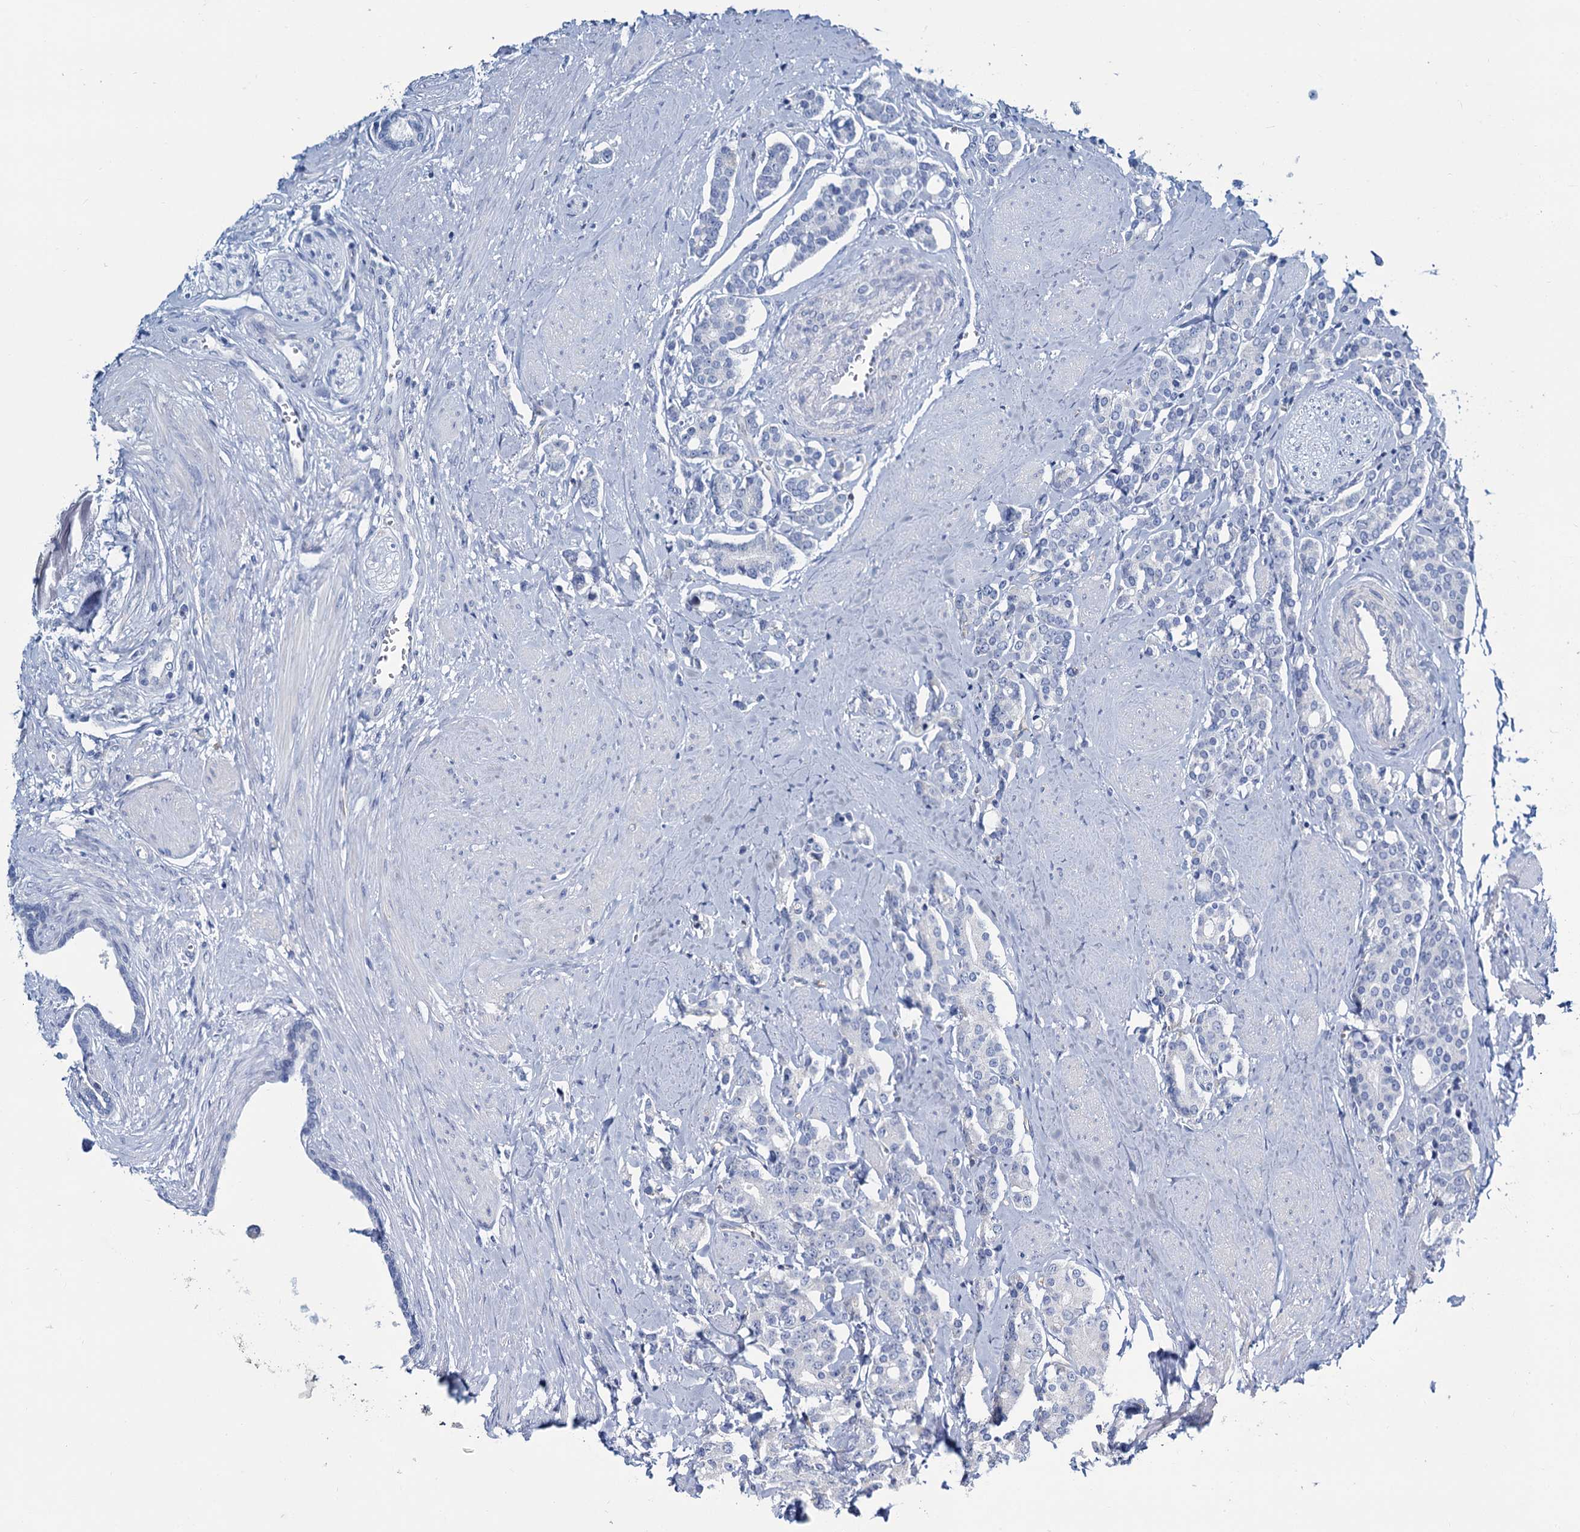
{"staining": {"intensity": "negative", "quantity": "none", "location": "none"}, "tissue": "prostate cancer", "cell_type": "Tumor cells", "image_type": "cancer", "snomed": [{"axis": "morphology", "description": "Adenocarcinoma, High grade"}, {"axis": "topography", "description": "Prostate"}], "caption": "Photomicrograph shows no significant protein staining in tumor cells of prostate cancer (high-grade adenocarcinoma).", "gene": "SLC1A3", "patient": {"sex": "male", "age": 62}}